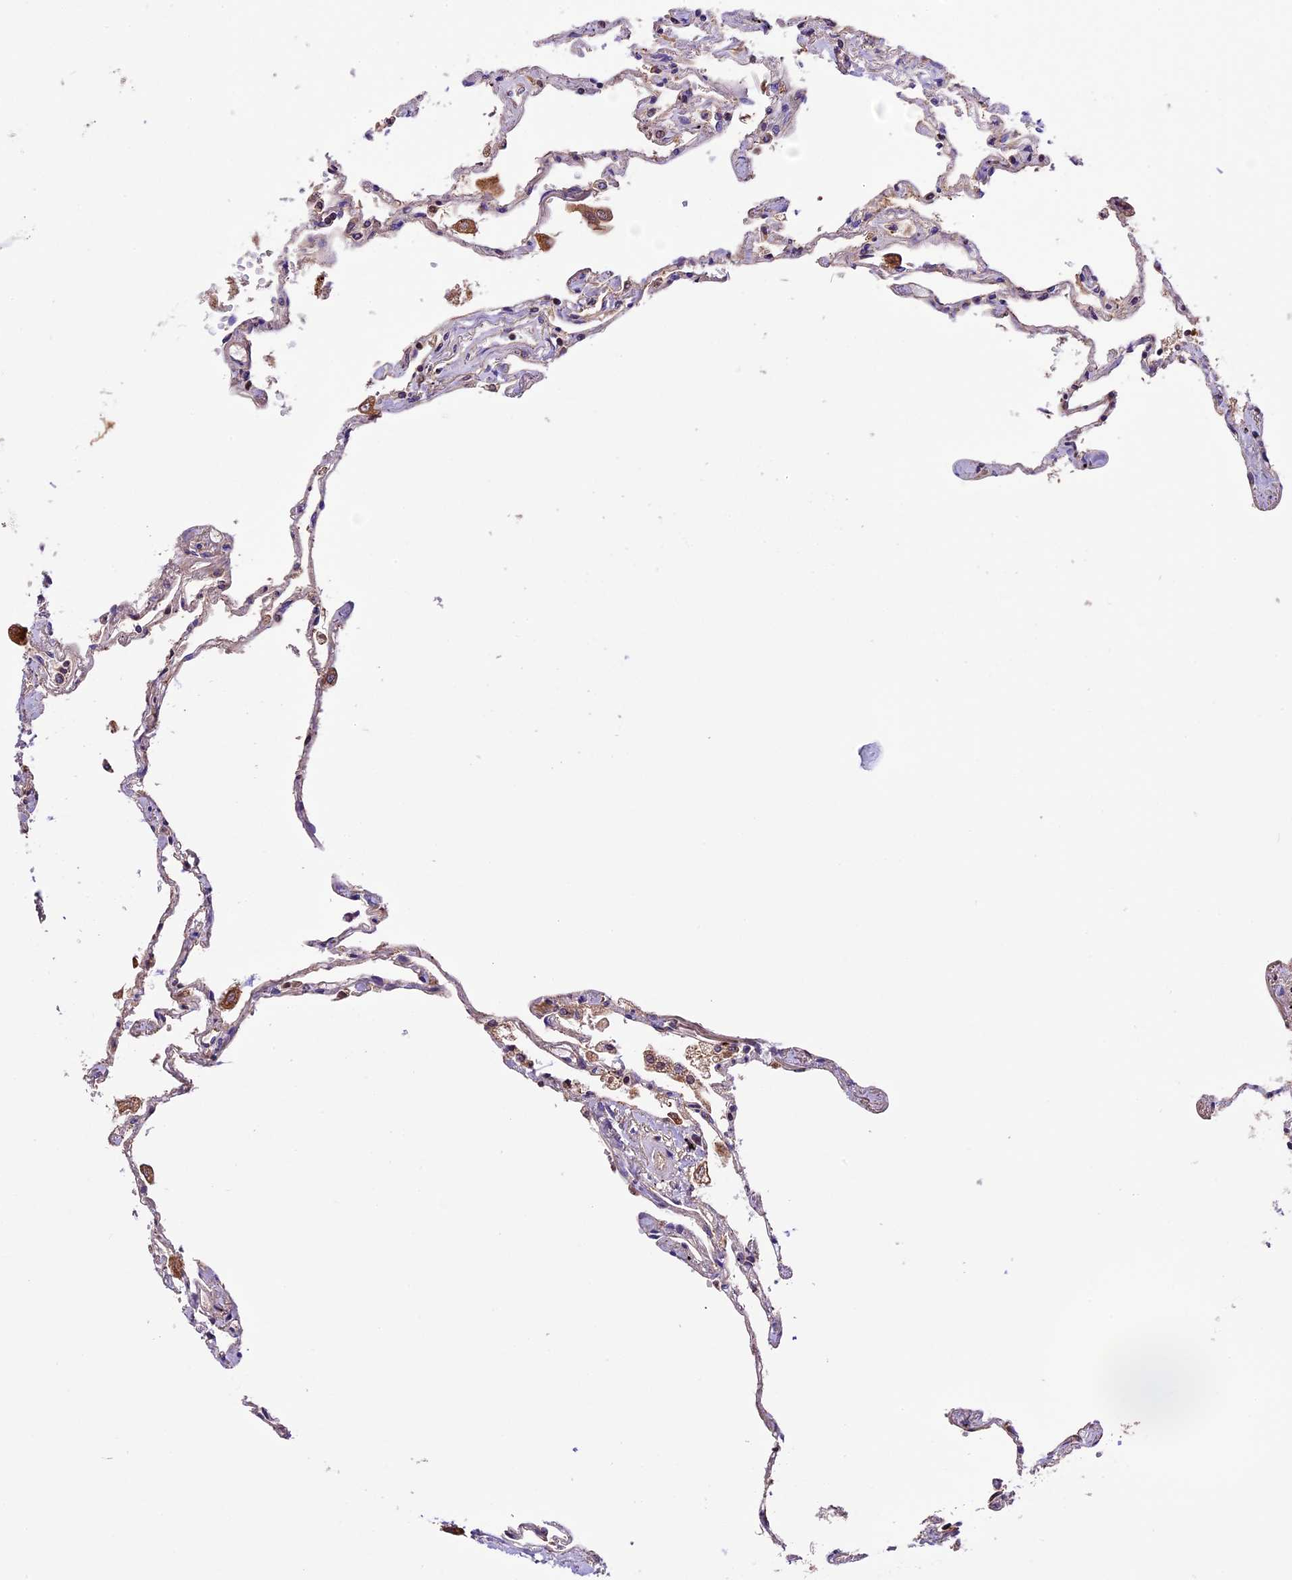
{"staining": {"intensity": "moderate", "quantity": "25%-75%", "location": "cytoplasmic/membranous"}, "tissue": "lung", "cell_type": "Alveolar cells", "image_type": "normal", "snomed": [{"axis": "morphology", "description": "Normal tissue, NOS"}, {"axis": "topography", "description": "Lung"}], "caption": "IHC micrograph of benign lung: human lung stained using immunohistochemistry (IHC) demonstrates medium levels of moderate protein expression localized specifically in the cytoplasmic/membranous of alveolar cells, appearing as a cytoplasmic/membranous brown color.", "gene": "METTL22", "patient": {"sex": "female", "age": 67}}